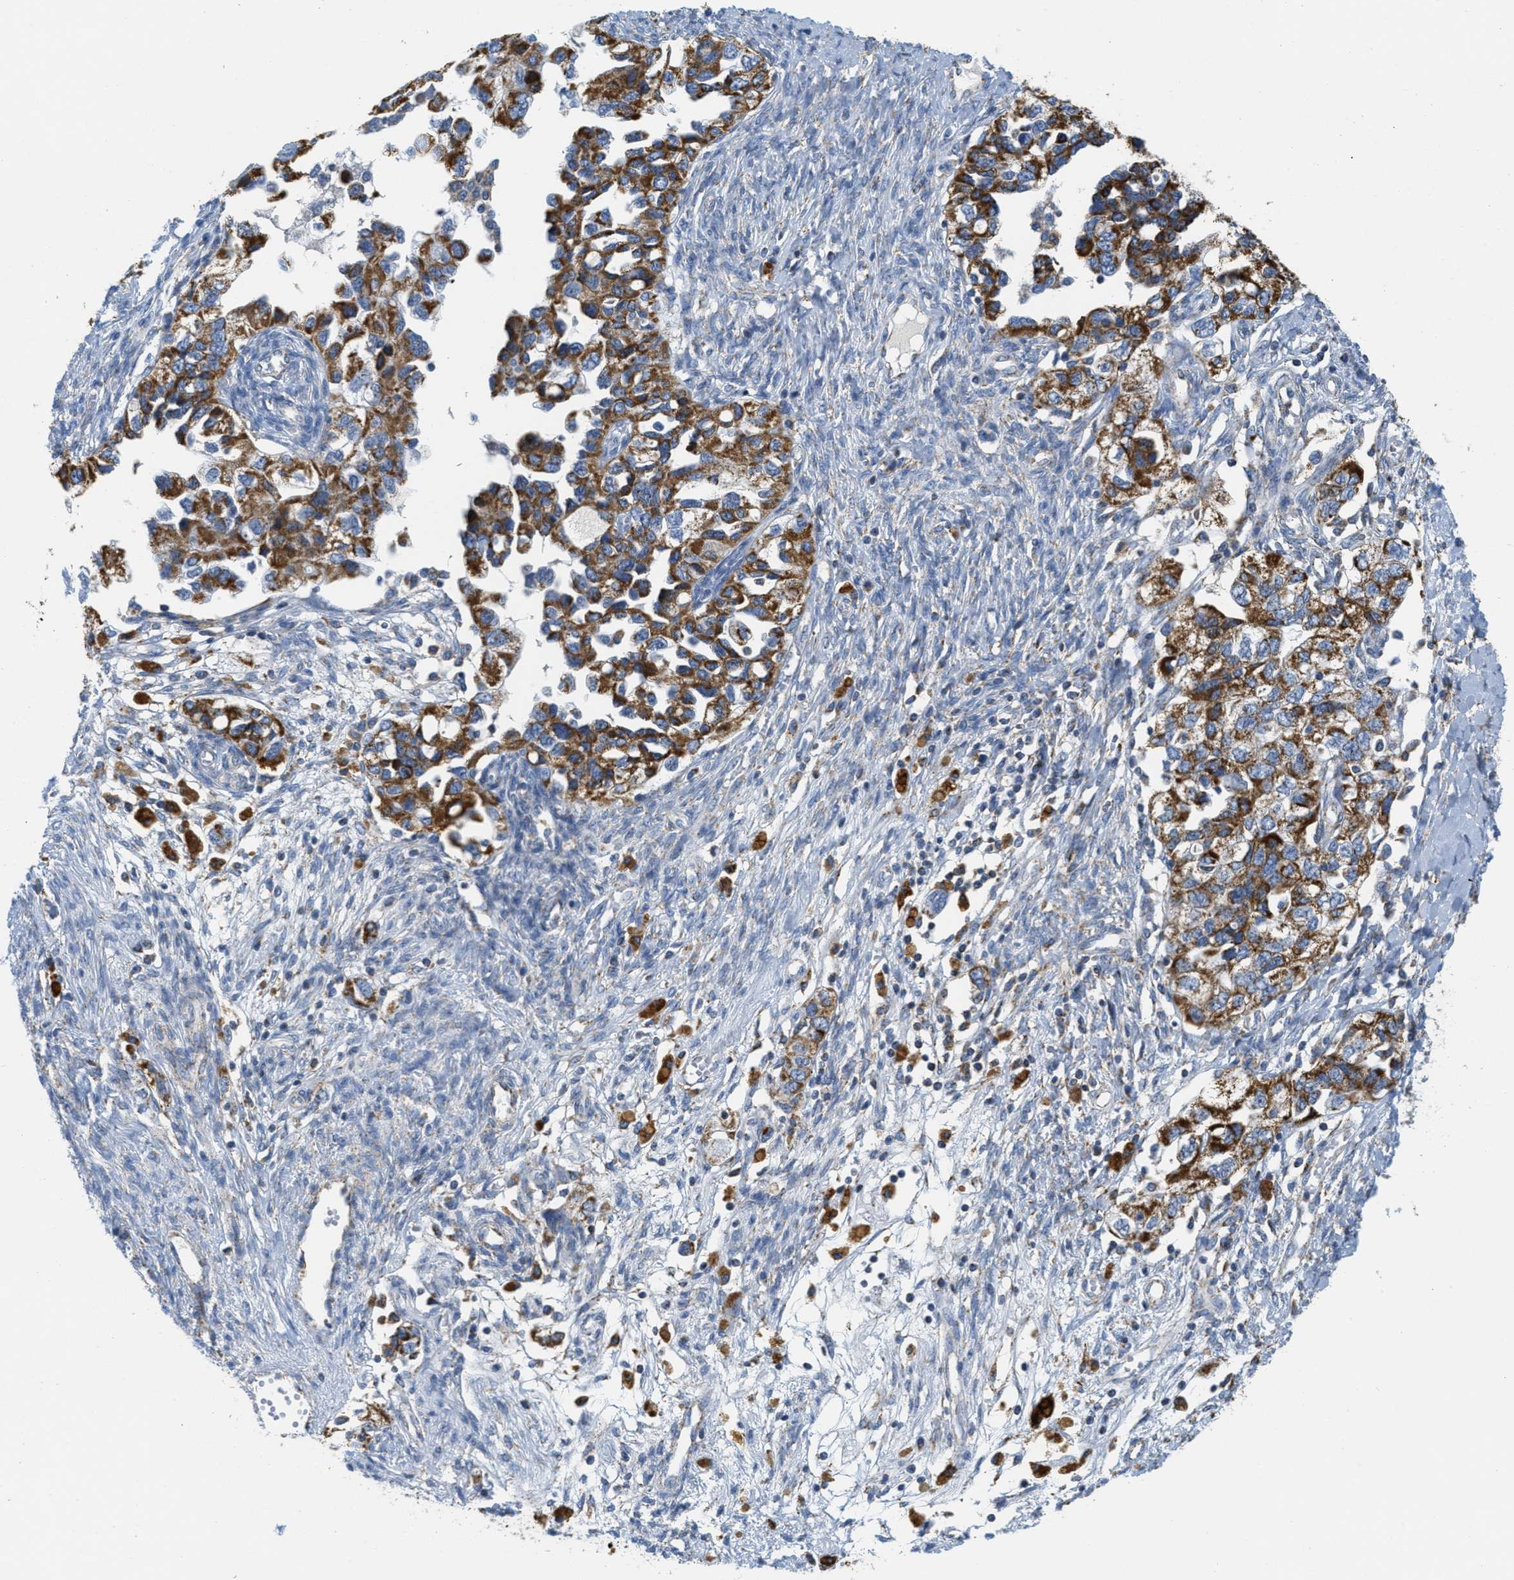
{"staining": {"intensity": "moderate", "quantity": ">75%", "location": "cytoplasmic/membranous"}, "tissue": "ovarian cancer", "cell_type": "Tumor cells", "image_type": "cancer", "snomed": [{"axis": "morphology", "description": "Carcinoma, NOS"}, {"axis": "morphology", "description": "Cystadenocarcinoma, serous, NOS"}, {"axis": "topography", "description": "Ovary"}], "caption": "The image reveals staining of carcinoma (ovarian), revealing moderate cytoplasmic/membranous protein staining (brown color) within tumor cells.", "gene": "KCNJ5", "patient": {"sex": "female", "age": 69}}